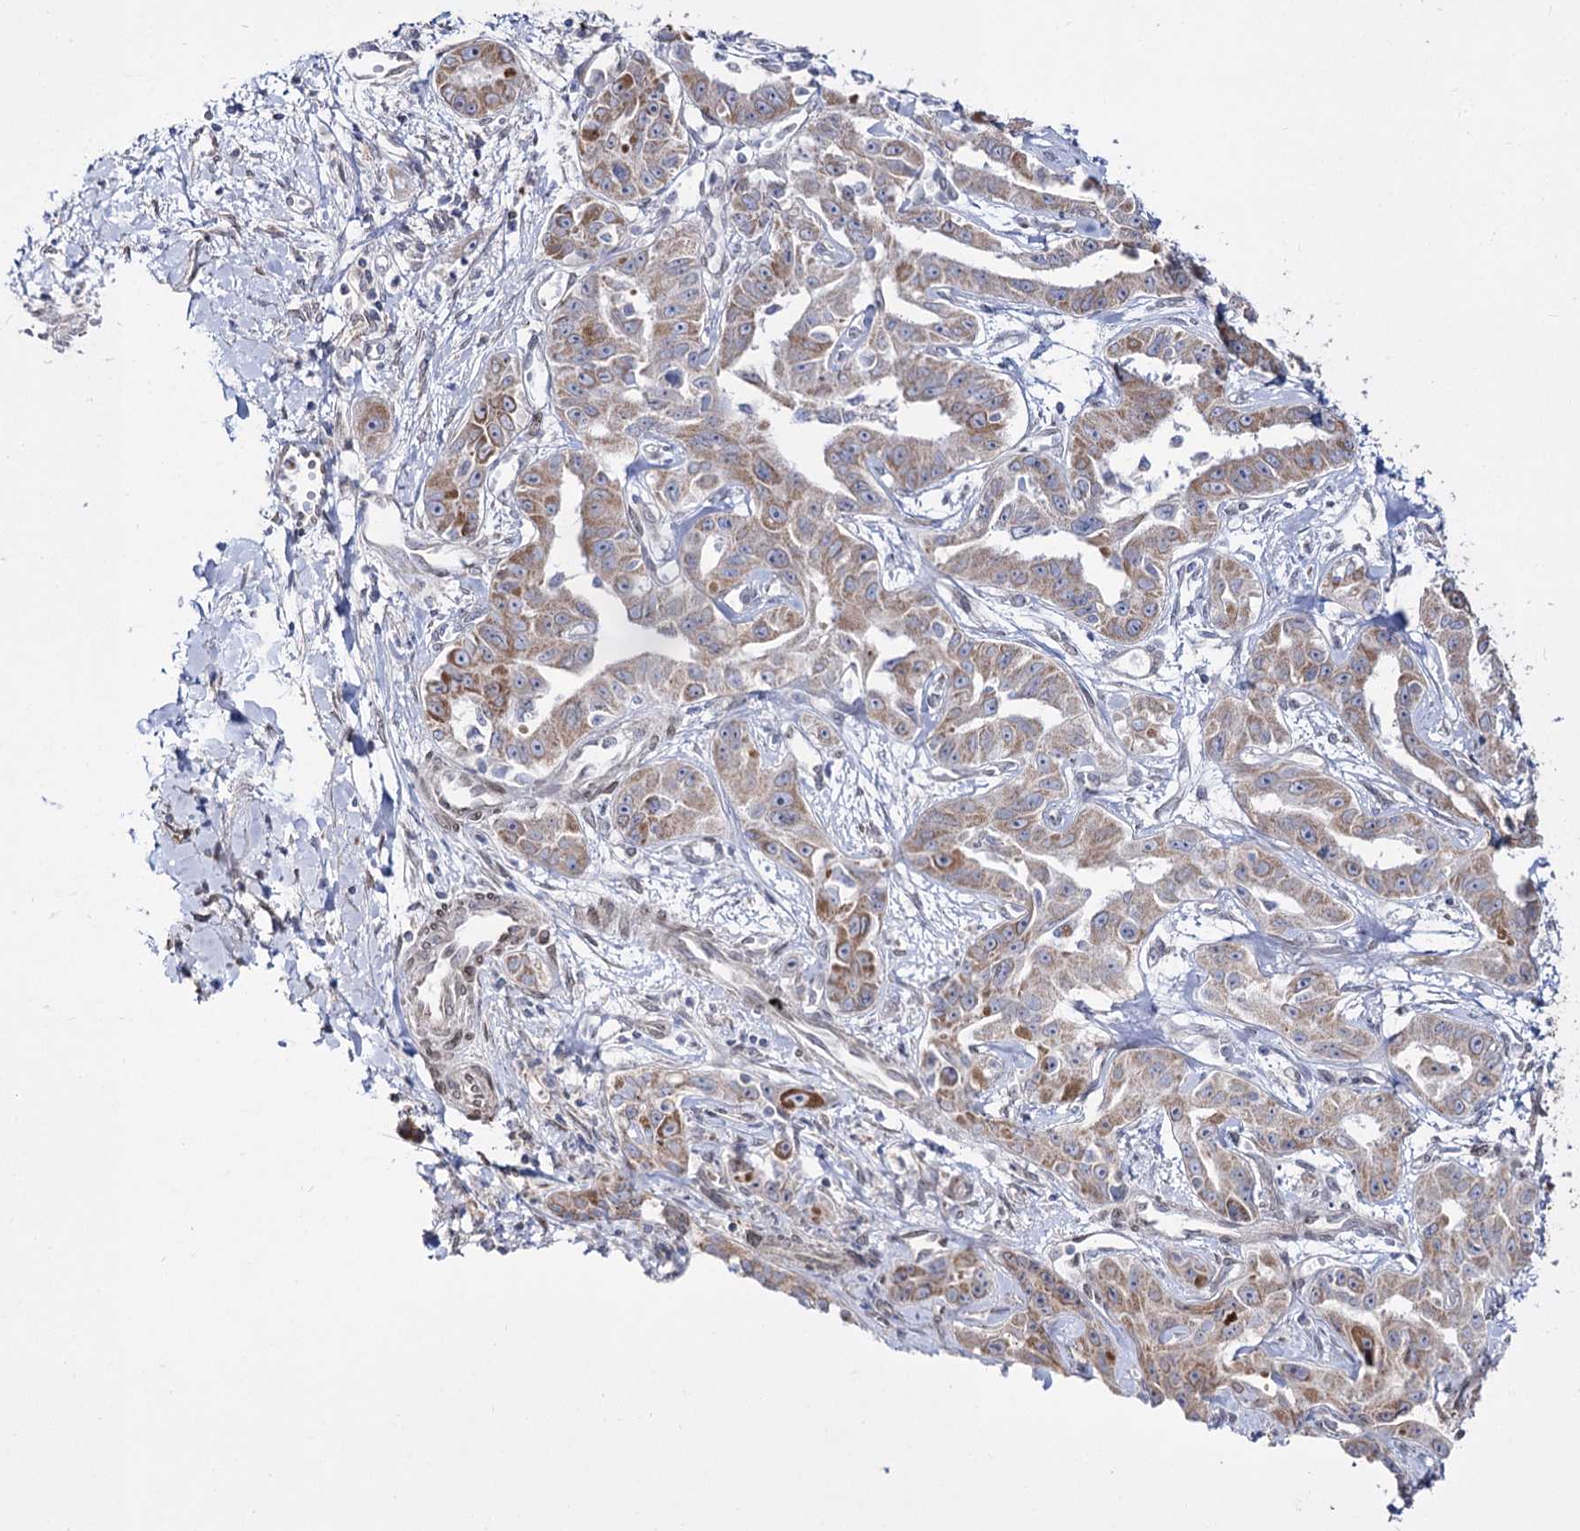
{"staining": {"intensity": "moderate", "quantity": "<25%", "location": "cytoplasmic/membranous"}, "tissue": "liver cancer", "cell_type": "Tumor cells", "image_type": "cancer", "snomed": [{"axis": "morphology", "description": "Cholangiocarcinoma"}, {"axis": "topography", "description": "Liver"}], "caption": "Protein expression by IHC displays moderate cytoplasmic/membranous positivity in about <25% of tumor cells in liver cancer (cholangiocarcinoma).", "gene": "C11orf80", "patient": {"sex": "male", "age": 59}}